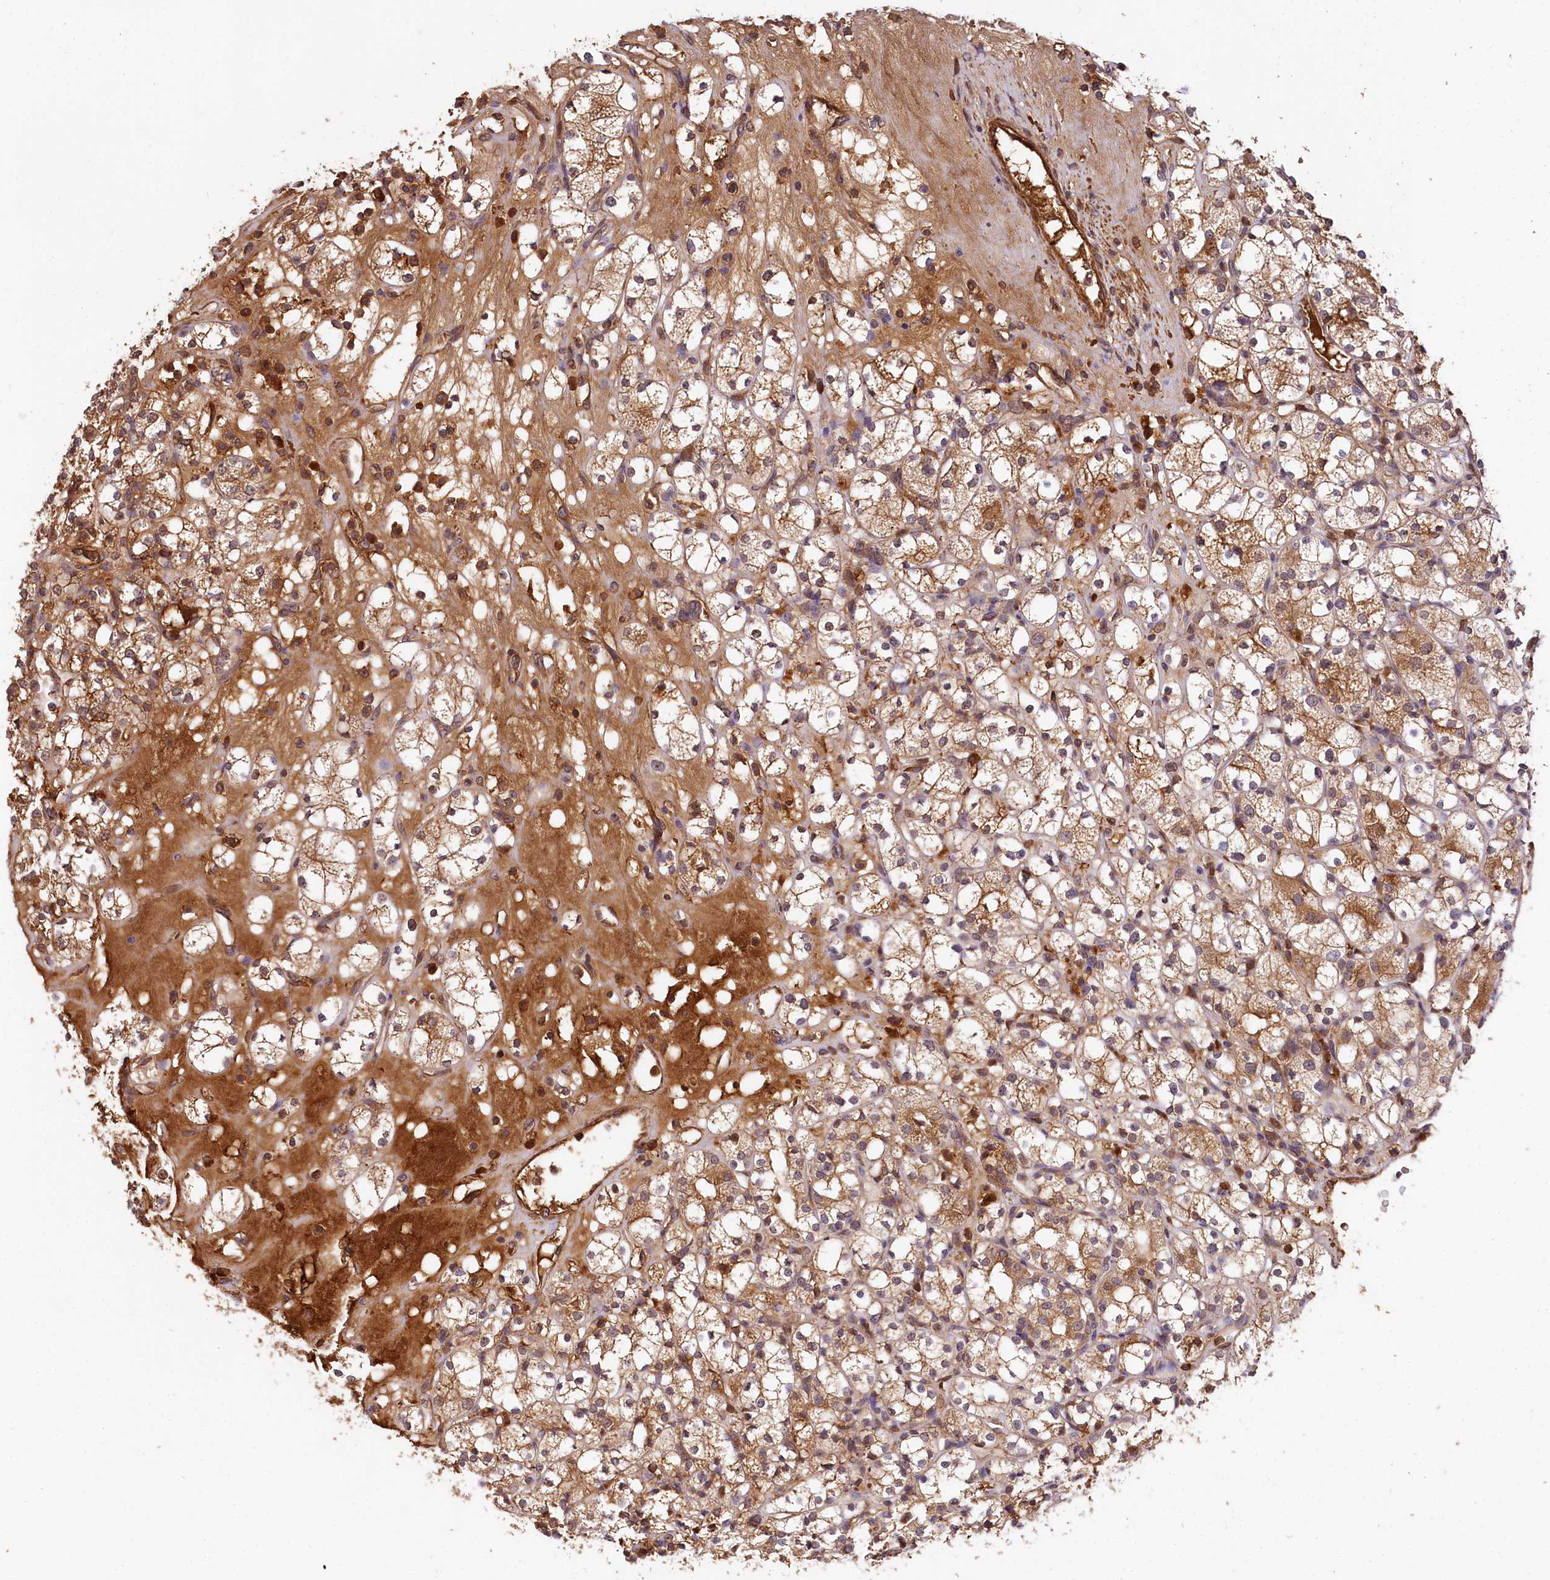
{"staining": {"intensity": "moderate", "quantity": "25%-75%", "location": "cytoplasmic/membranous"}, "tissue": "renal cancer", "cell_type": "Tumor cells", "image_type": "cancer", "snomed": [{"axis": "morphology", "description": "Adenocarcinoma, NOS"}, {"axis": "topography", "description": "Kidney"}], "caption": "A brown stain labels moderate cytoplasmic/membranous positivity of a protein in human renal cancer tumor cells.", "gene": "MCF2L2", "patient": {"sex": "male", "age": 77}}